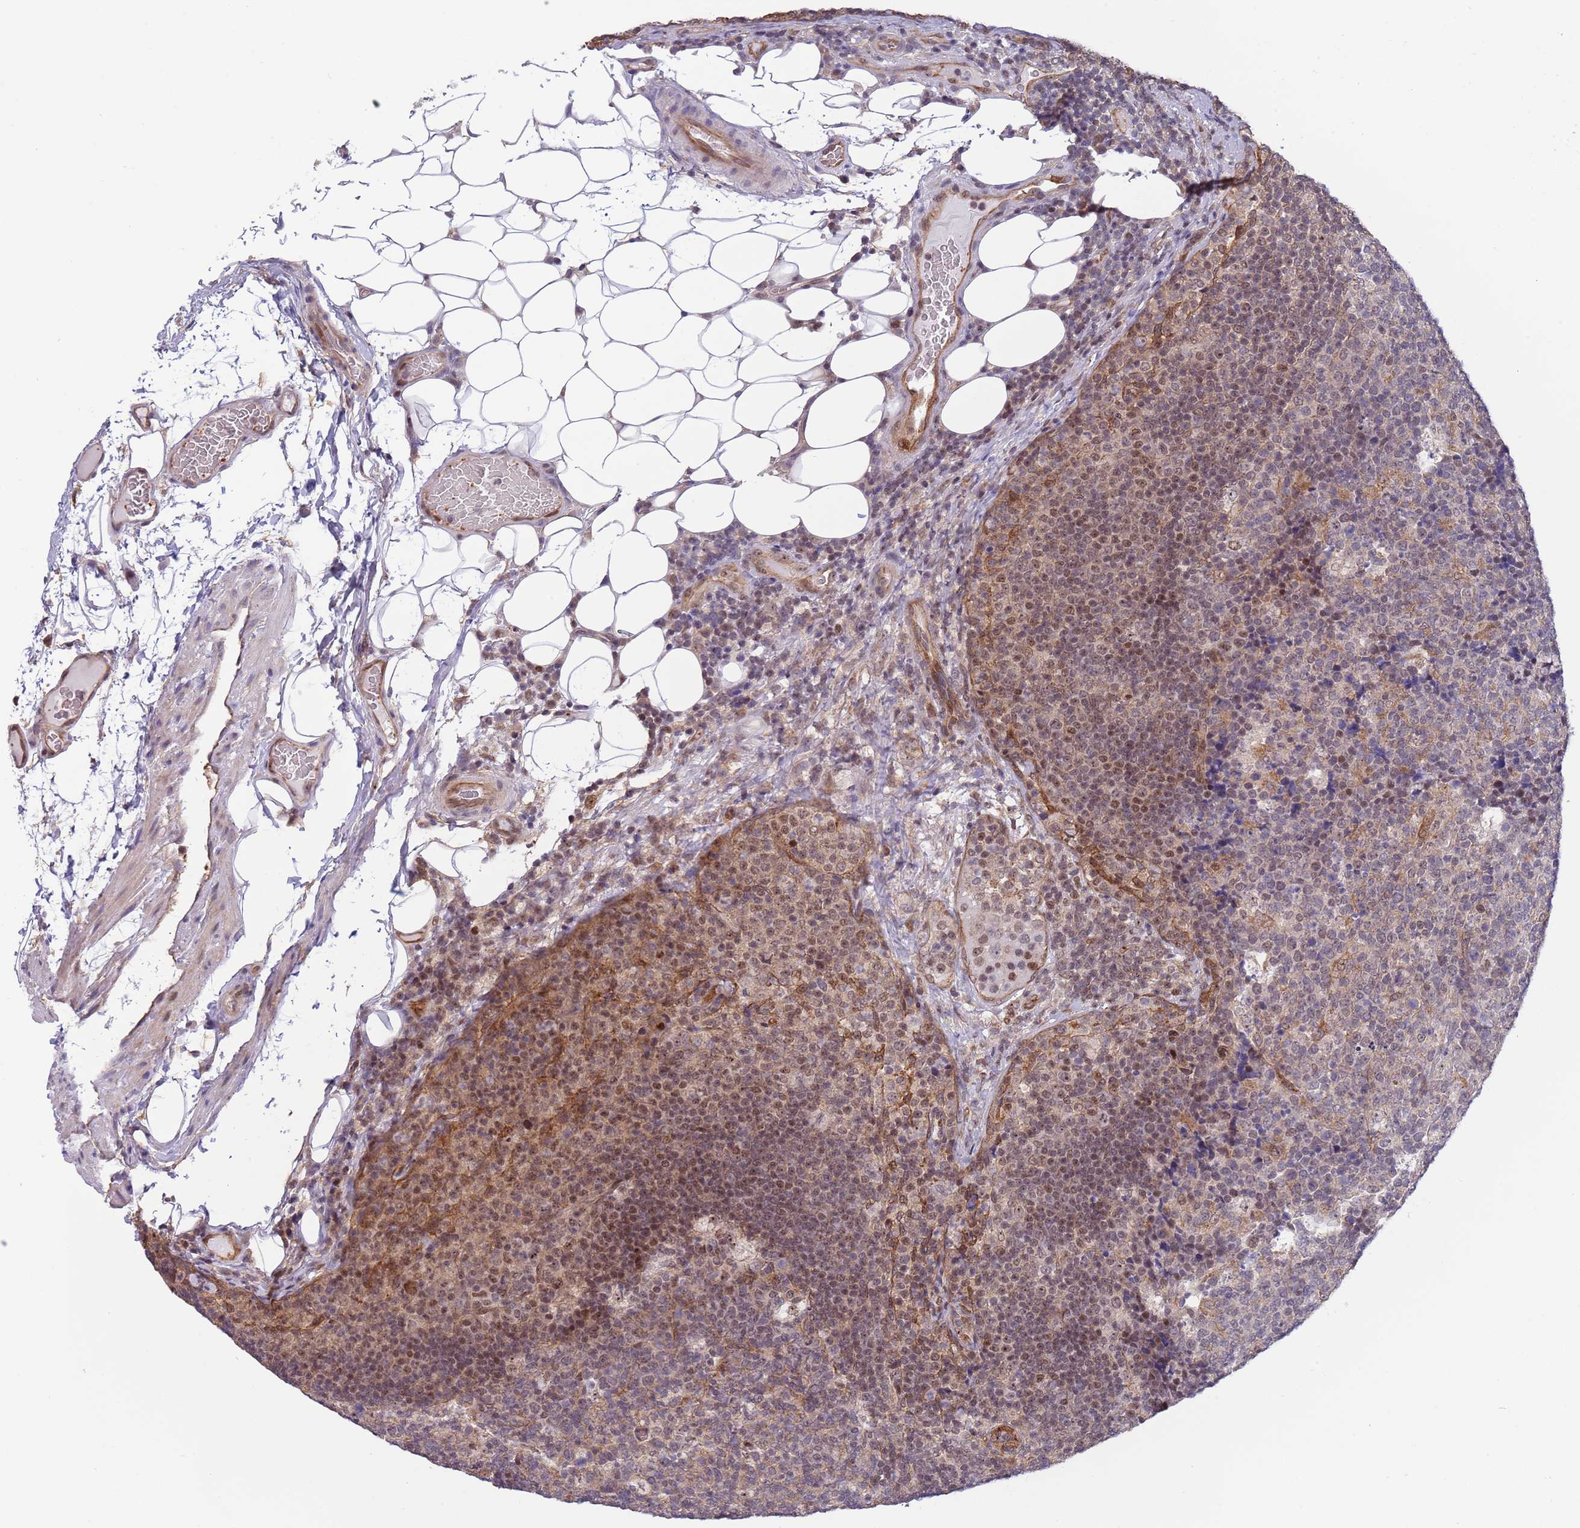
{"staining": {"intensity": "weak", "quantity": "<25%", "location": "nuclear"}, "tissue": "lymph node", "cell_type": "Germinal center cells", "image_type": "normal", "snomed": [{"axis": "morphology", "description": "Normal tissue, NOS"}, {"axis": "topography", "description": "Lymph node"}], "caption": "There is no significant positivity in germinal center cells of lymph node. The staining is performed using DAB brown chromogen with nuclei counter-stained in using hematoxylin.", "gene": "TBX10", "patient": {"sex": "female", "age": 31}}